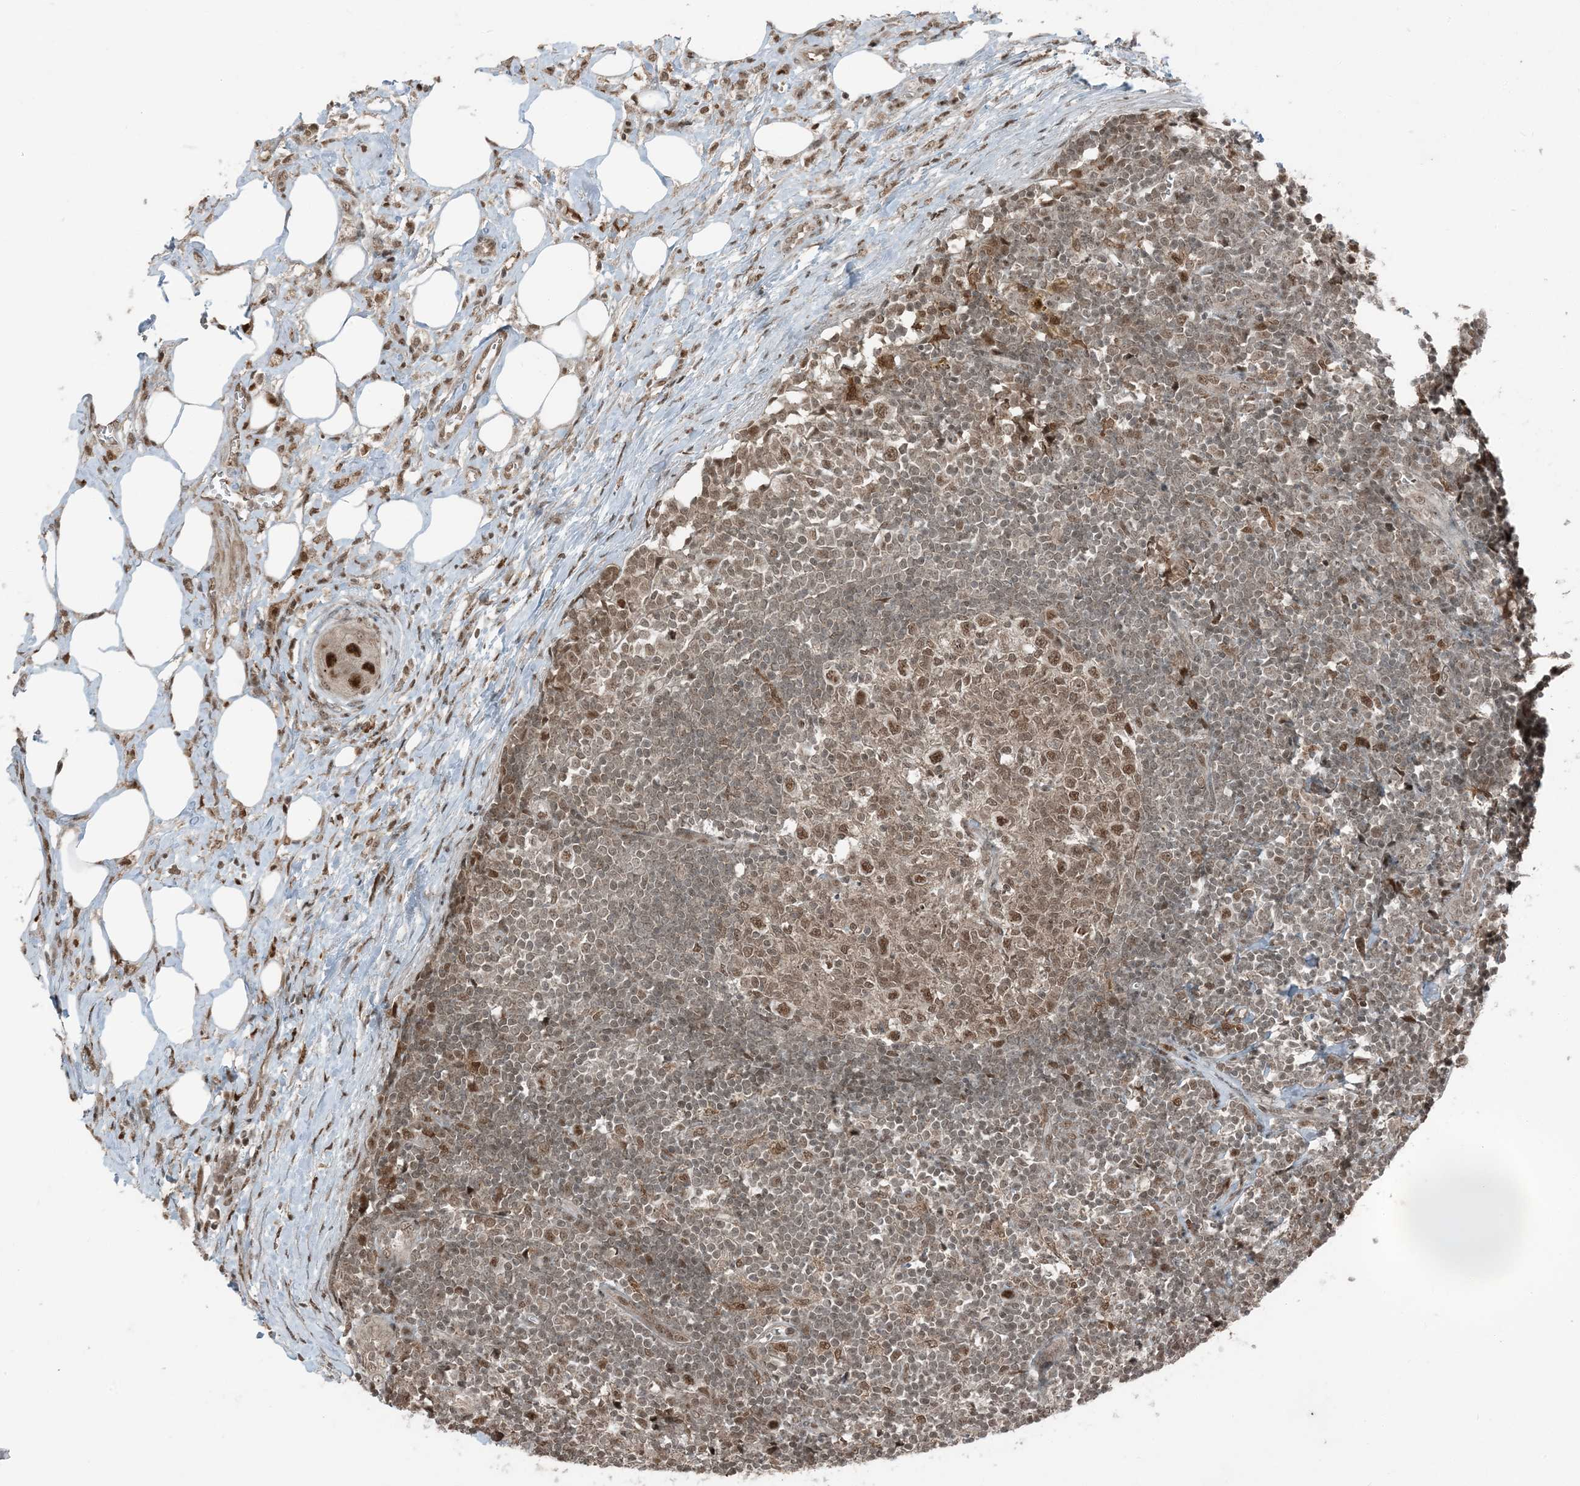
{"staining": {"intensity": "moderate", "quantity": ">75%", "location": "nuclear"}, "tissue": "lymph node", "cell_type": "Germinal center cells", "image_type": "normal", "snomed": [{"axis": "morphology", "description": "Normal tissue, NOS"}, {"axis": "morphology", "description": "Squamous cell carcinoma, metastatic, NOS"}, {"axis": "topography", "description": "Lymph node"}], "caption": "Immunohistochemistry image of unremarkable lymph node stained for a protein (brown), which shows medium levels of moderate nuclear staining in approximately >75% of germinal center cells.", "gene": "TRAPPC12", "patient": {"sex": "male", "age": 73}}